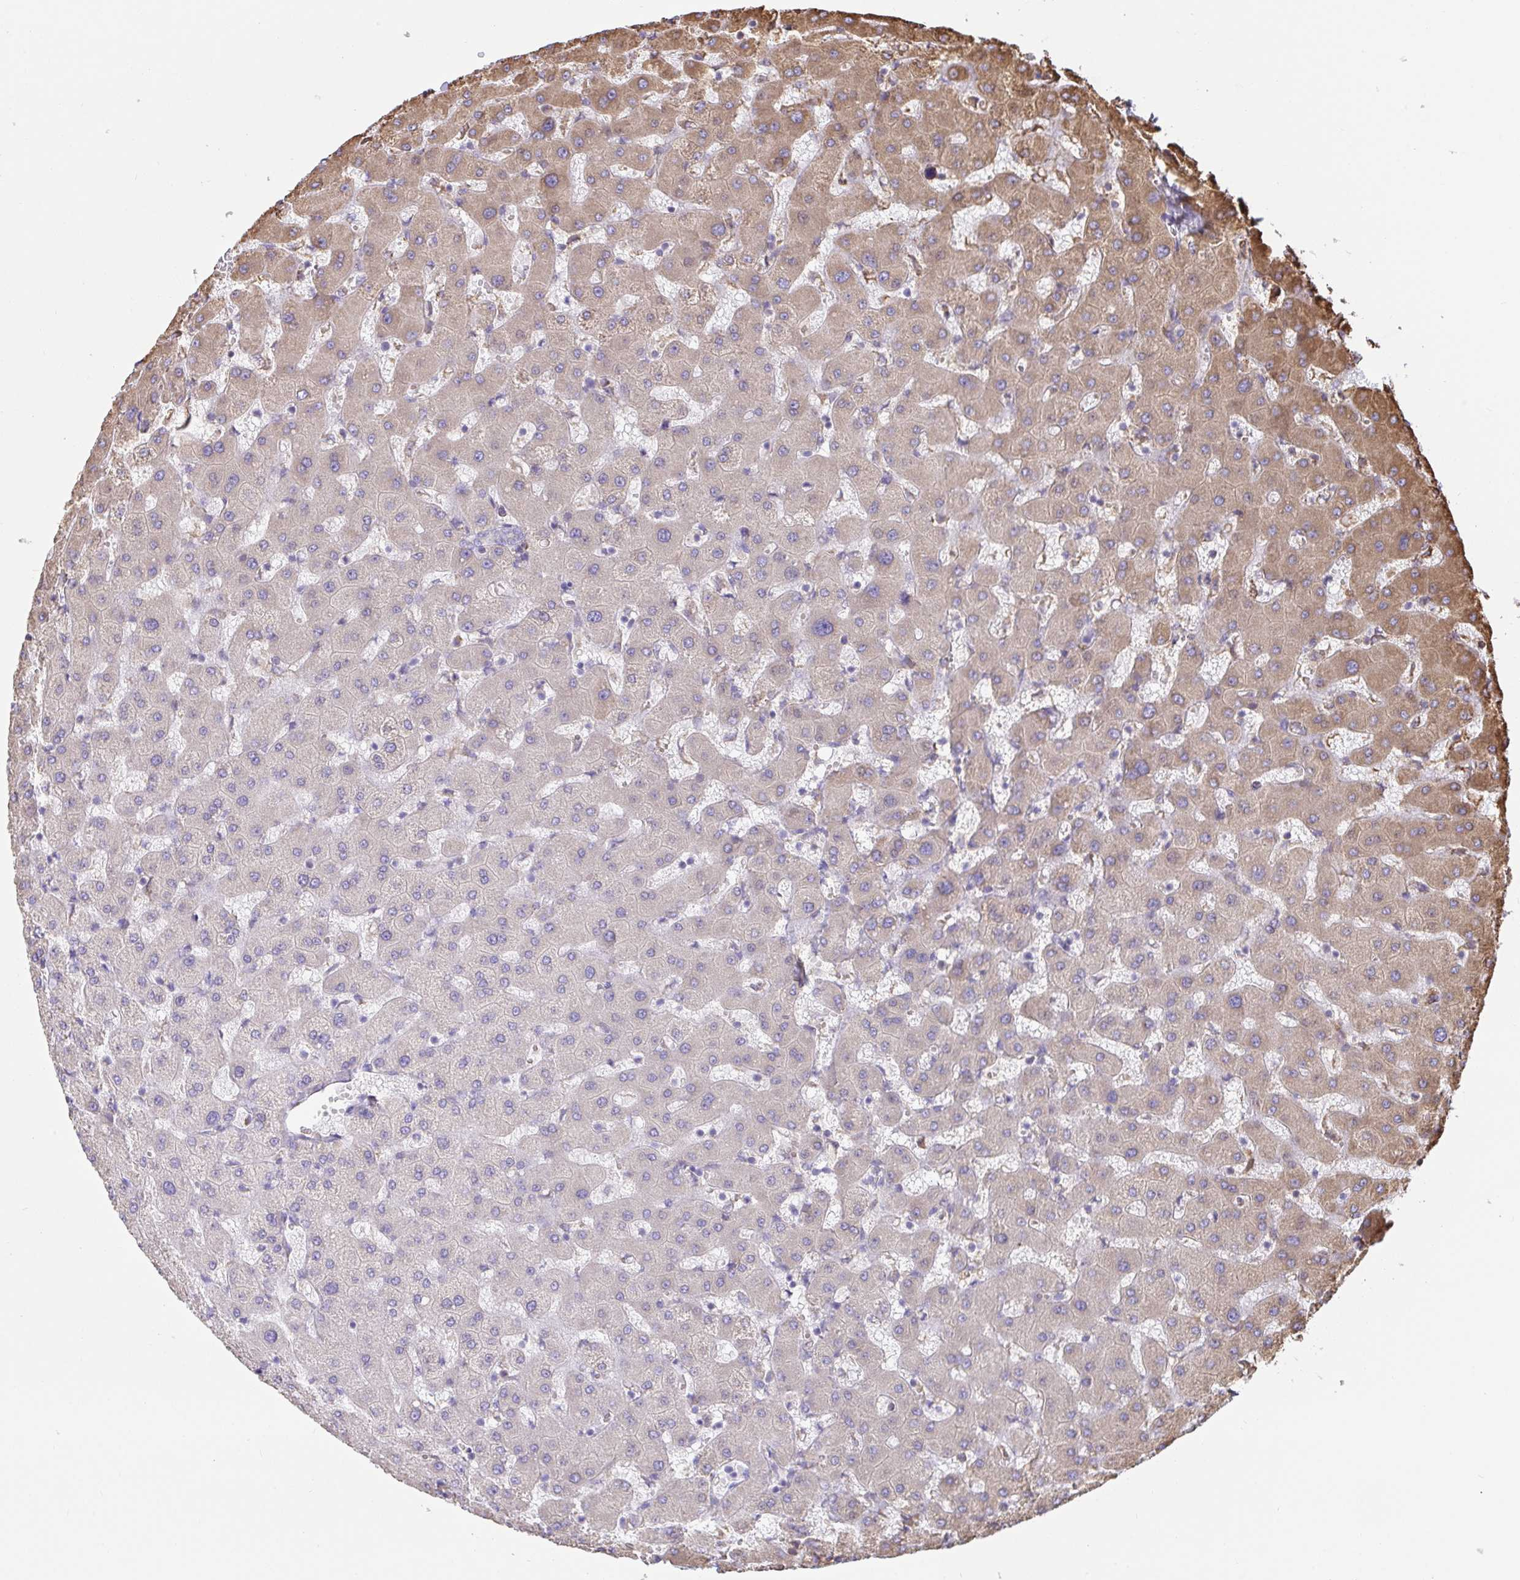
{"staining": {"intensity": "negative", "quantity": "none", "location": "none"}, "tissue": "liver", "cell_type": "Cholangiocytes", "image_type": "normal", "snomed": [{"axis": "morphology", "description": "Normal tissue, NOS"}, {"axis": "topography", "description": "Liver"}], "caption": "This micrograph is of normal liver stained with immunohistochemistry to label a protein in brown with the nuclei are counter-stained blue. There is no expression in cholangiocytes.", "gene": "CLGN", "patient": {"sex": "female", "age": 63}}